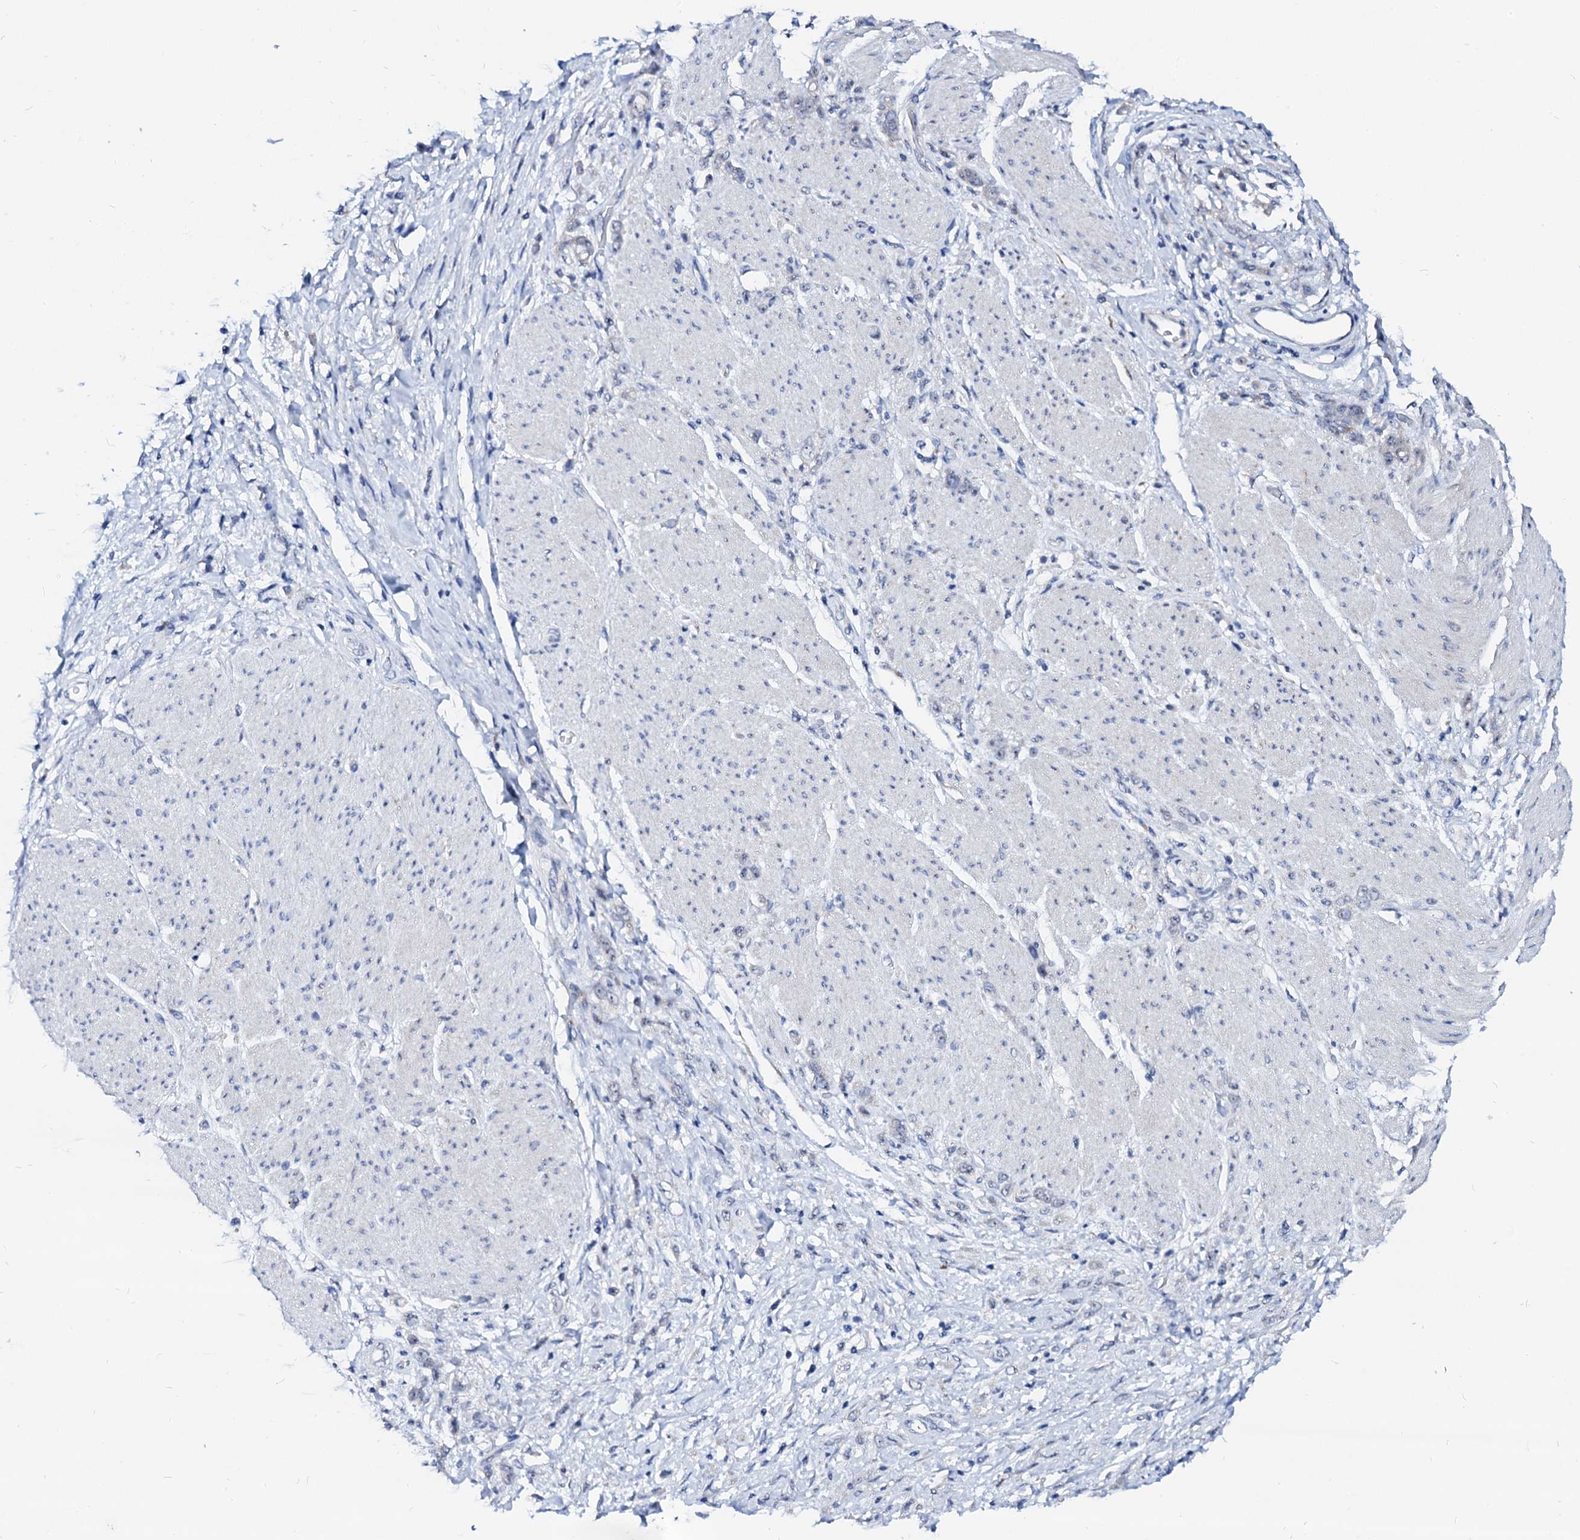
{"staining": {"intensity": "negative", "quantity": "none", "location": "none"}, "tissue": "stomach cancer", "cell_type": "Tumor cells", "image_type": "cancer", "snomed": [{"axis": "morphology", "description": "Adenocarcinoma, NOS"}, {"axis": "topography", "description": "Stomach"}], "caption": "Tumor cells show no significant protein staining in adenocarcinoma (stomach).", "gene": "BTBD16", "patient": {"sex": "female", "age": 60}}